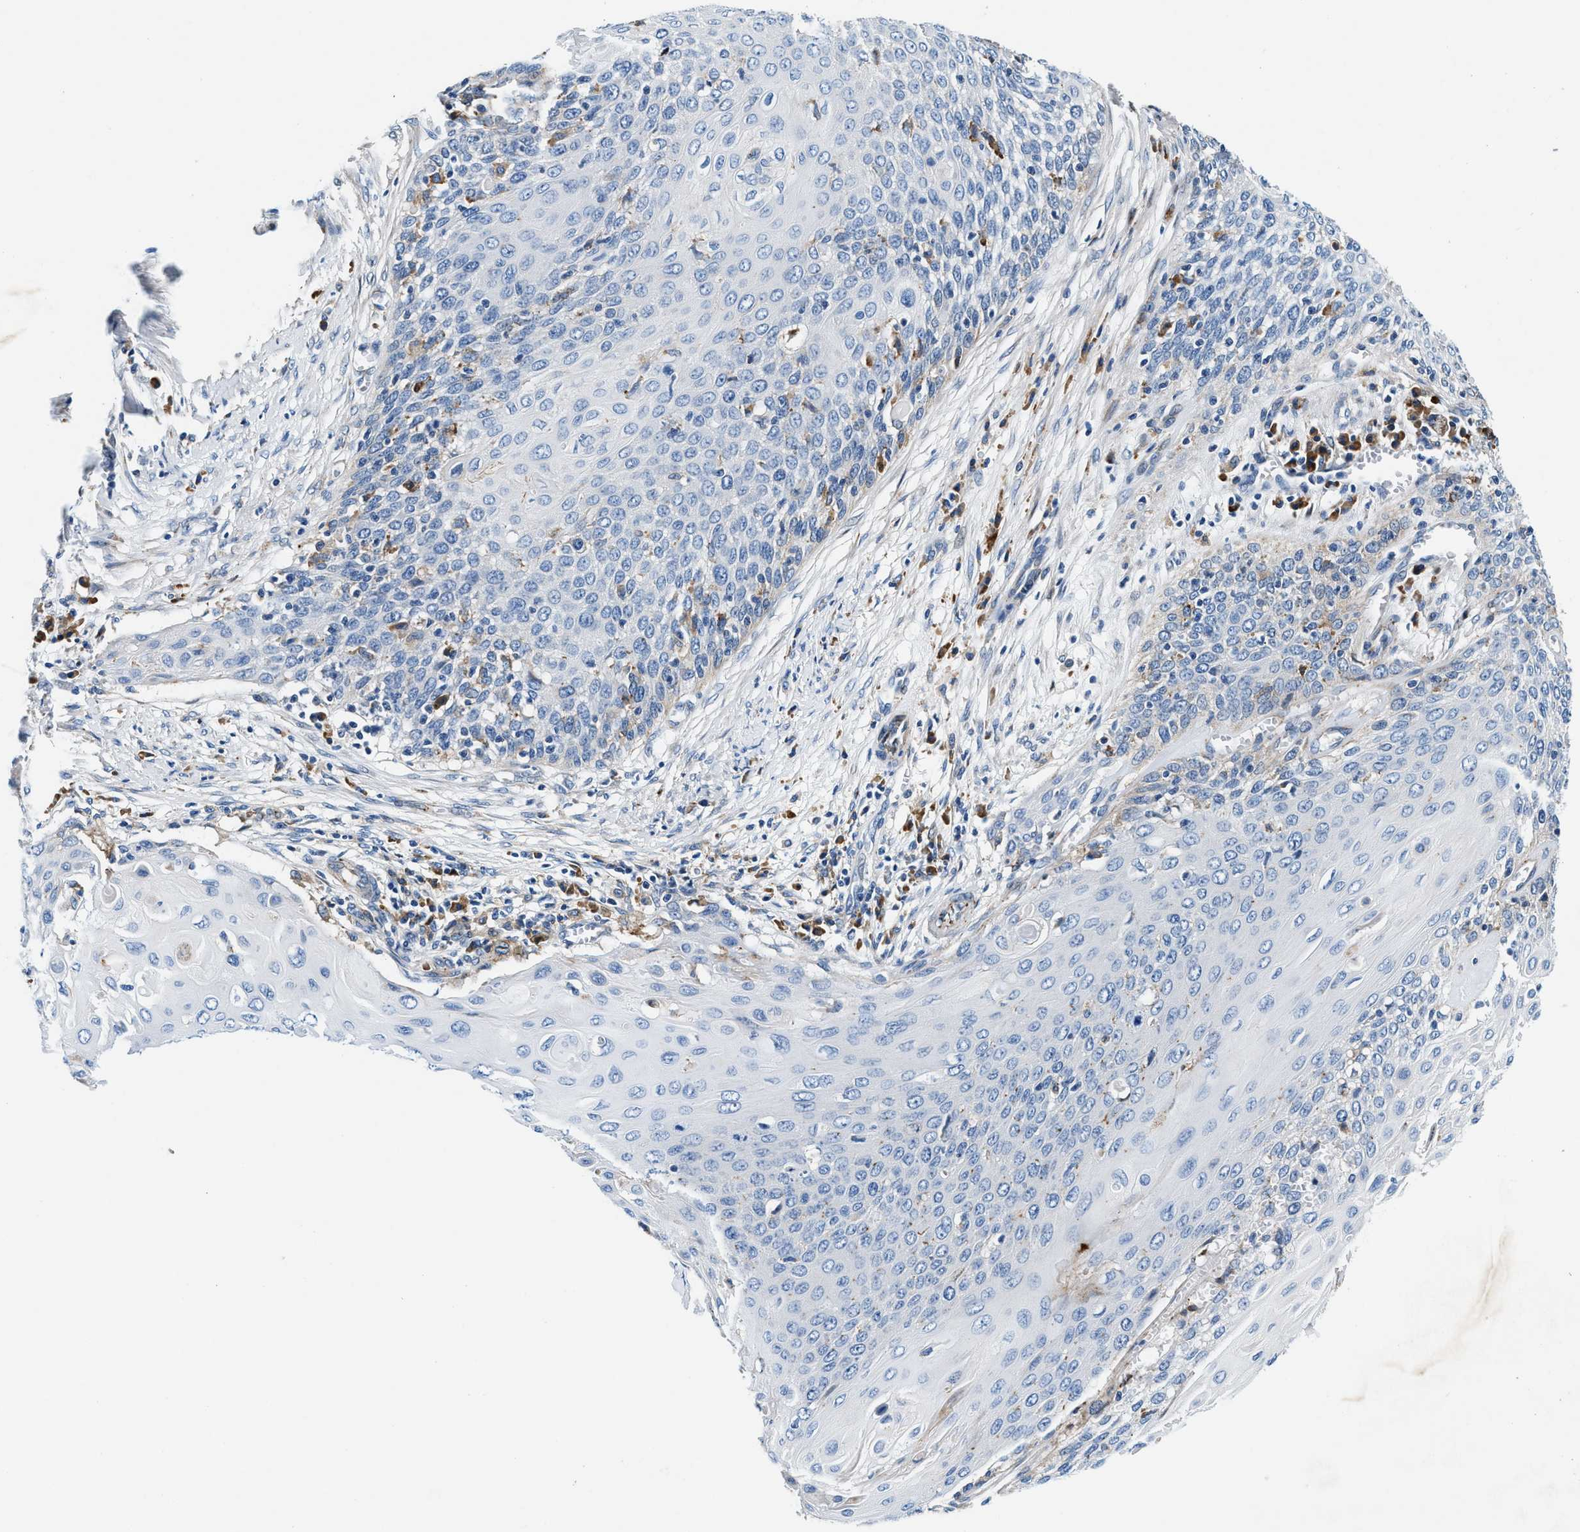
{"staining": {"intensity": "negative", "quantity": "none", "location": "none"}, "tissue": "cervical cancer", "cell_type": "Tumor cells", "image_type": "cancer", "snomed": [{"axis": "morphology", "description": "Squamous cell carcinoma, NOS"}, {"axis": "topography", "description": "Cervix"}], "caption": "Squamous cell carcinoma (cervical) stained for a protein using immunohistochemistry demonstrates no expression tumor cells.", "gene": "SLFN11", "patient": {"sex": "female", "age": 39}}